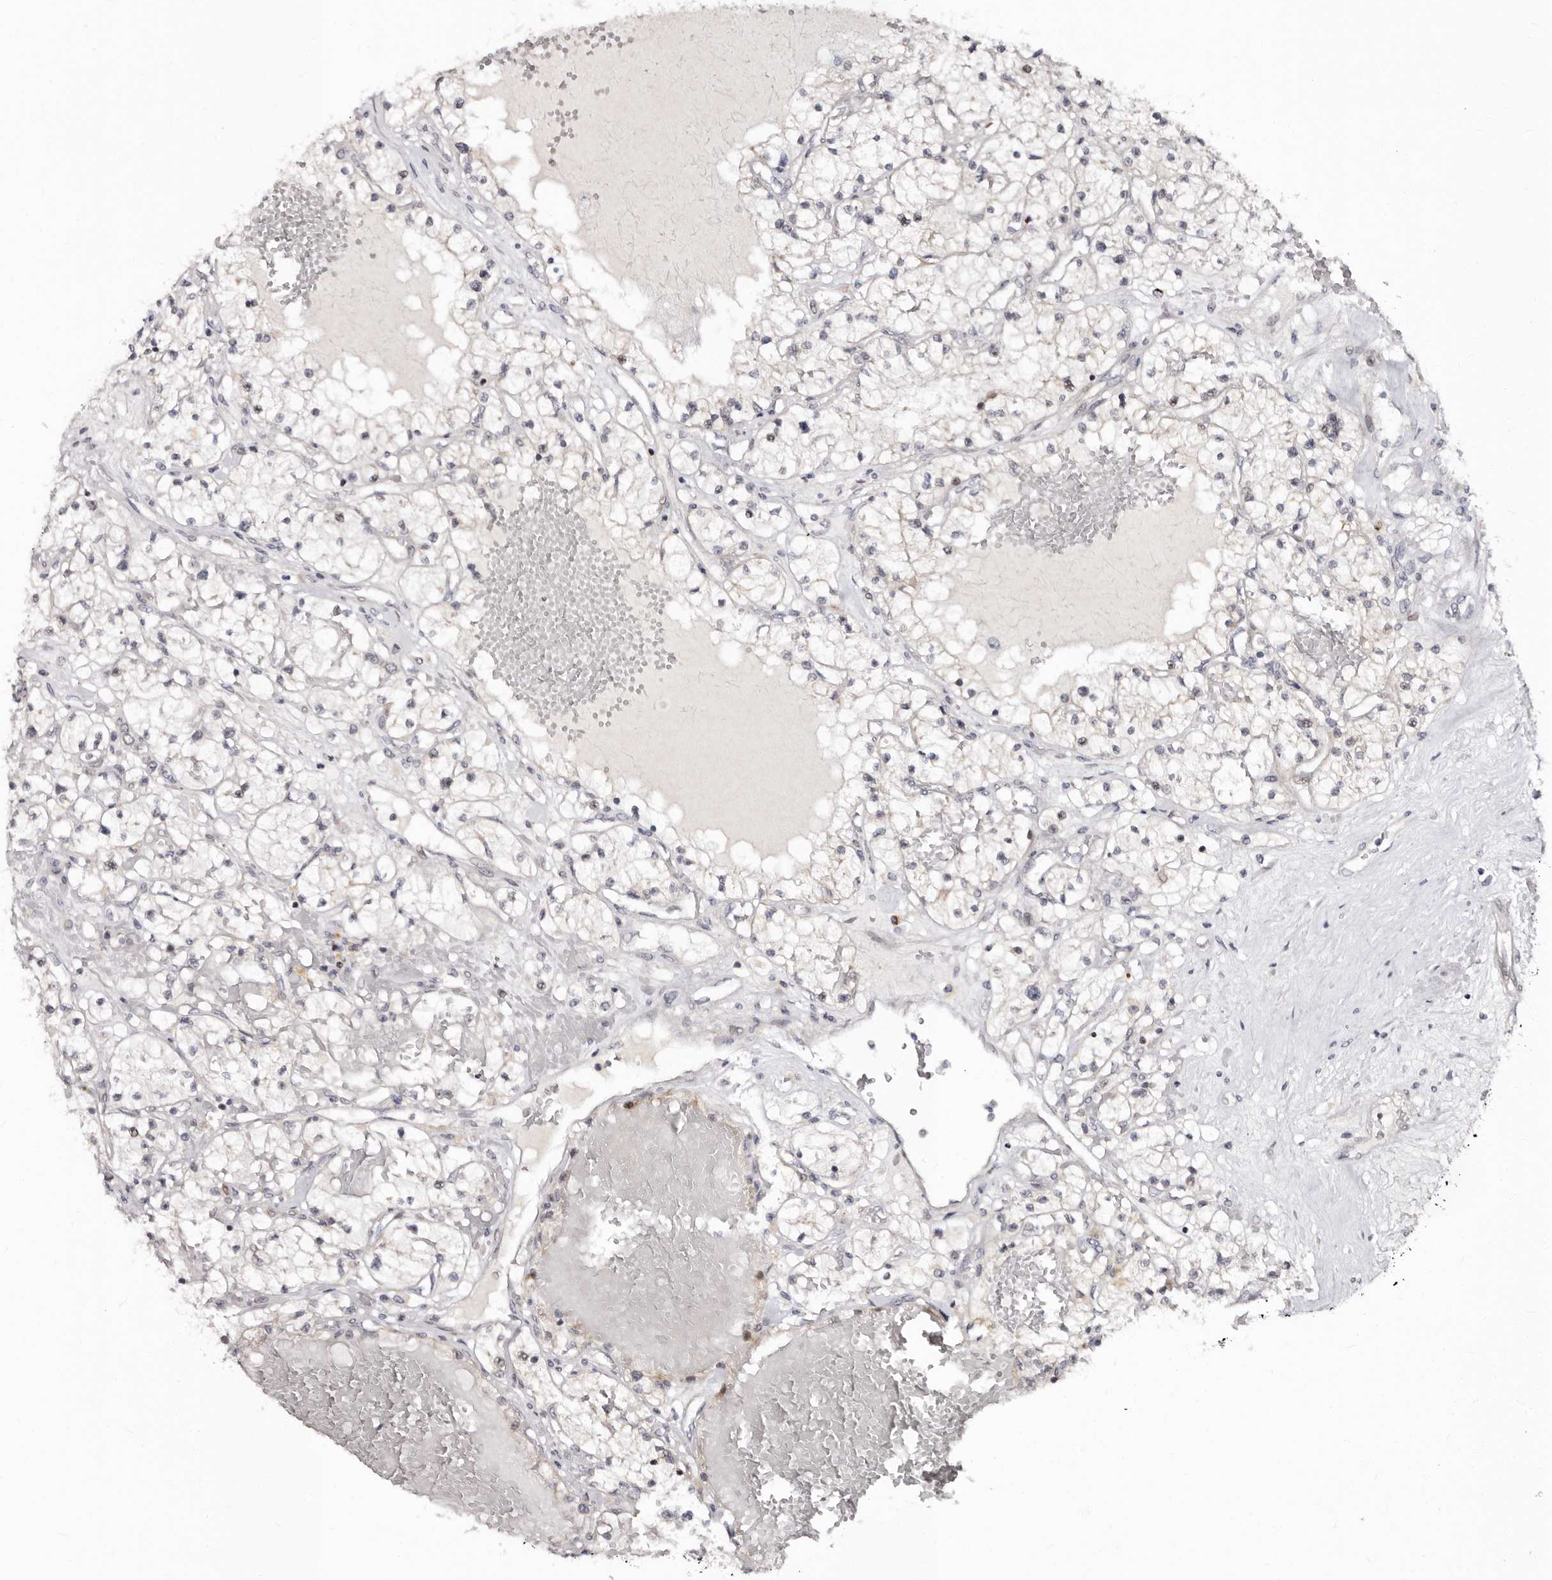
{"staining": {"intensity": "negative", "quantity": "none", "location": "none"}, "tissue": "renal cancer", "cell_type": "Tumor cells", "image_type": "cancer", "snomed": [{"axis": "morphology", "description": "Normal tissue, NOS"}, {"axis": "morphology", "description": "Adenocarcinoma, NOS"}, {"axis": "topography", "description": "Kidney"}], "caption": "This is an immunohistochemistry (IHC) photomicrograph of renal adenocarcinoma. There is no expression in tumor cells.", "gene": "PHF20L1", "patient": {"sex": "male", "age": 68}}